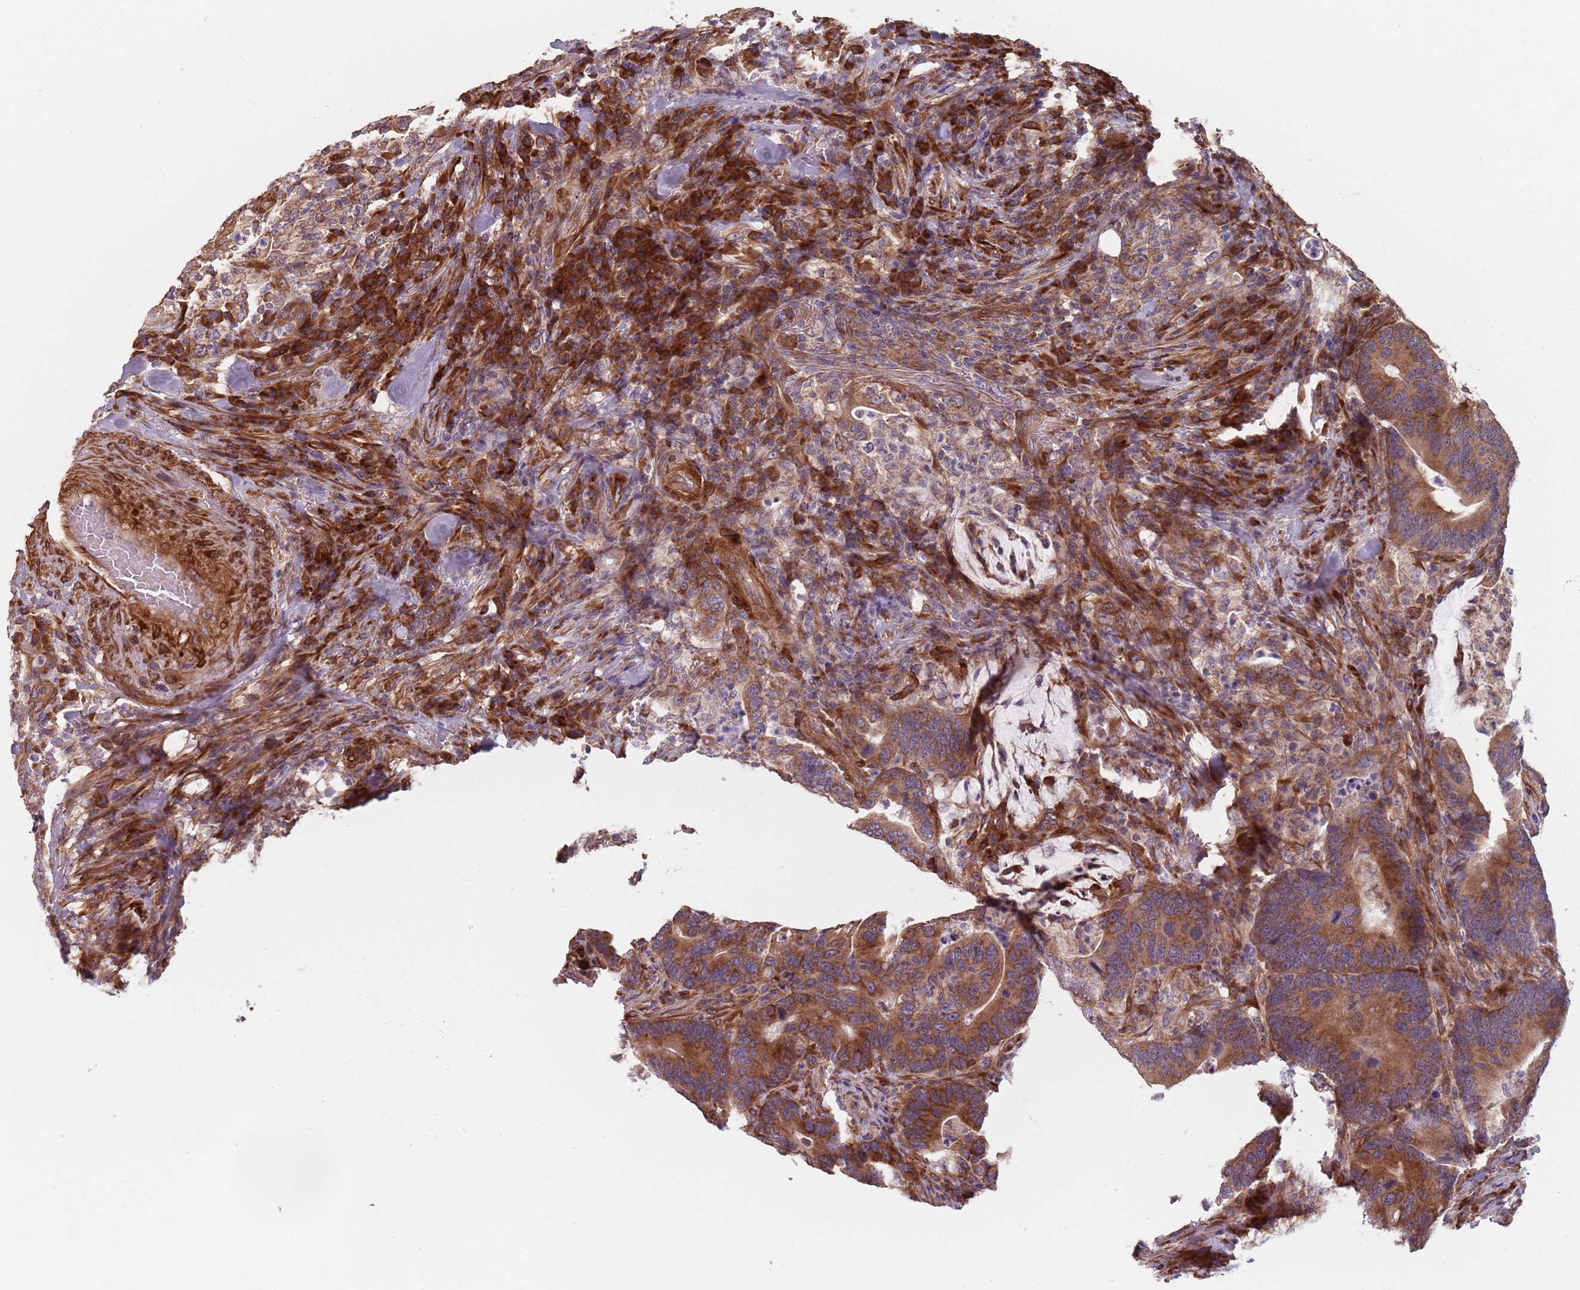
{"staining": {"intensity": "strong", "quantity": ">75%", "location": "cytoplasmic/membranous"}, "tissue": "colorectal cancer", "cell_type": "Tumor cells", "image_type": "cancer", "snomed": [{"axis": "morphology", "description": "Adenocarcinoma, NOS"}, {"axis": "topography", "description": "Colon"}], "caption": "Immunohistochemical staining of colorectal adenocarcinoma shows high levels of strong cytoplasmic/membranous protein positivity in approximately >75% of tumor cells.", "gene": "NOTCH3", "patient": {"sex": "female", "age": 66}}